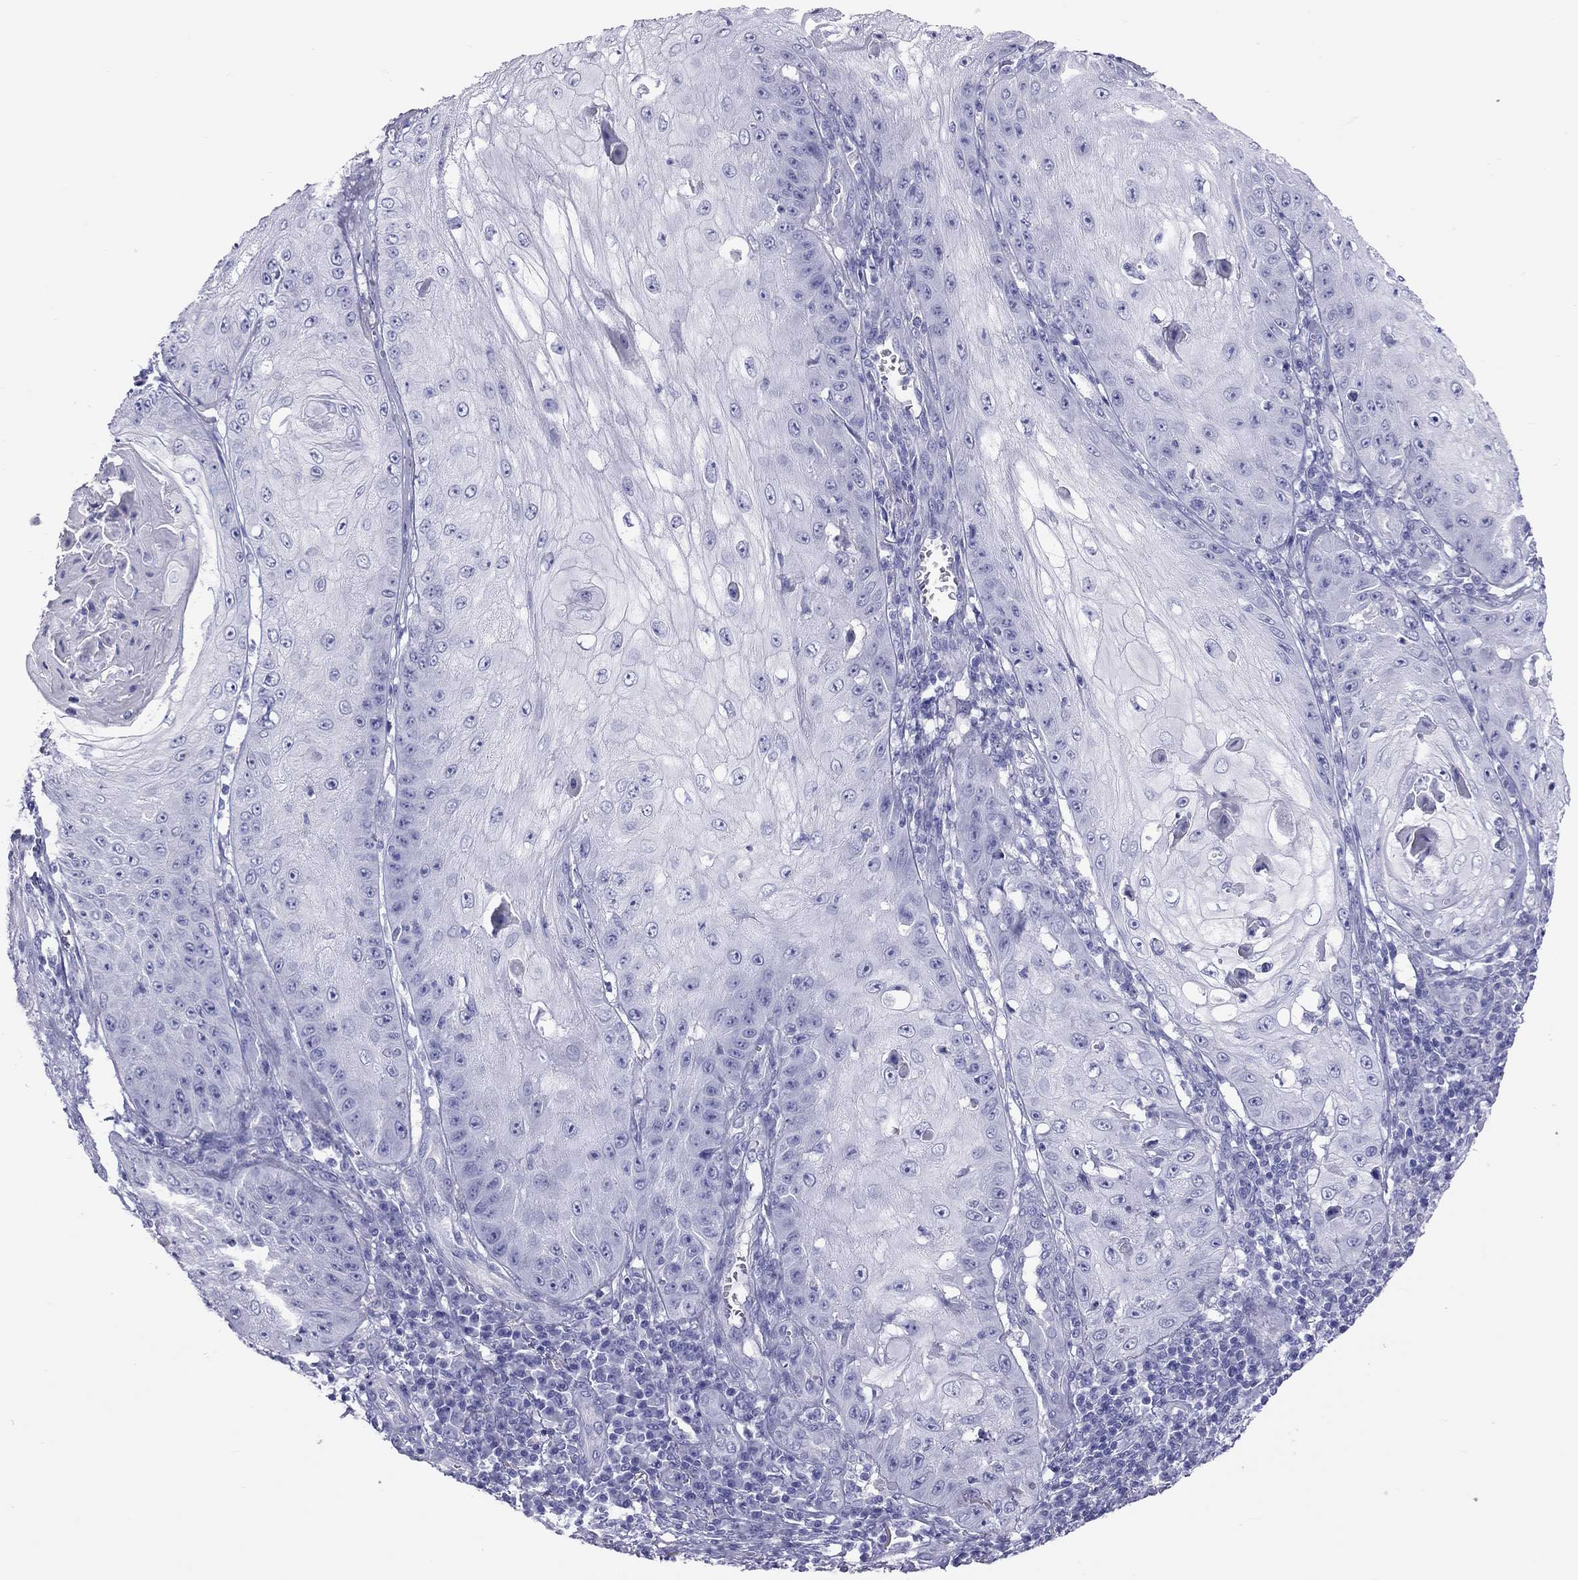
{"staining": {"intensity": "negative", "quantity": "none", "location": "none"}, "tissue": "skin cancer", "cell_type": "Tumor cells", "image_type": "cancer", "snomed": [{"axis": "morphology", "description": "Squamous cell carcinoma, NOS"}, {"axis": "topography", "description": "Skin"}], "caption": "The immunohistochemistry (IHC) image has no significant expression in tumor cells of skin squamous cell carcinoma tissue.", "gene": "PSMB11", "patient": {"sex": "male", "age": 70}}